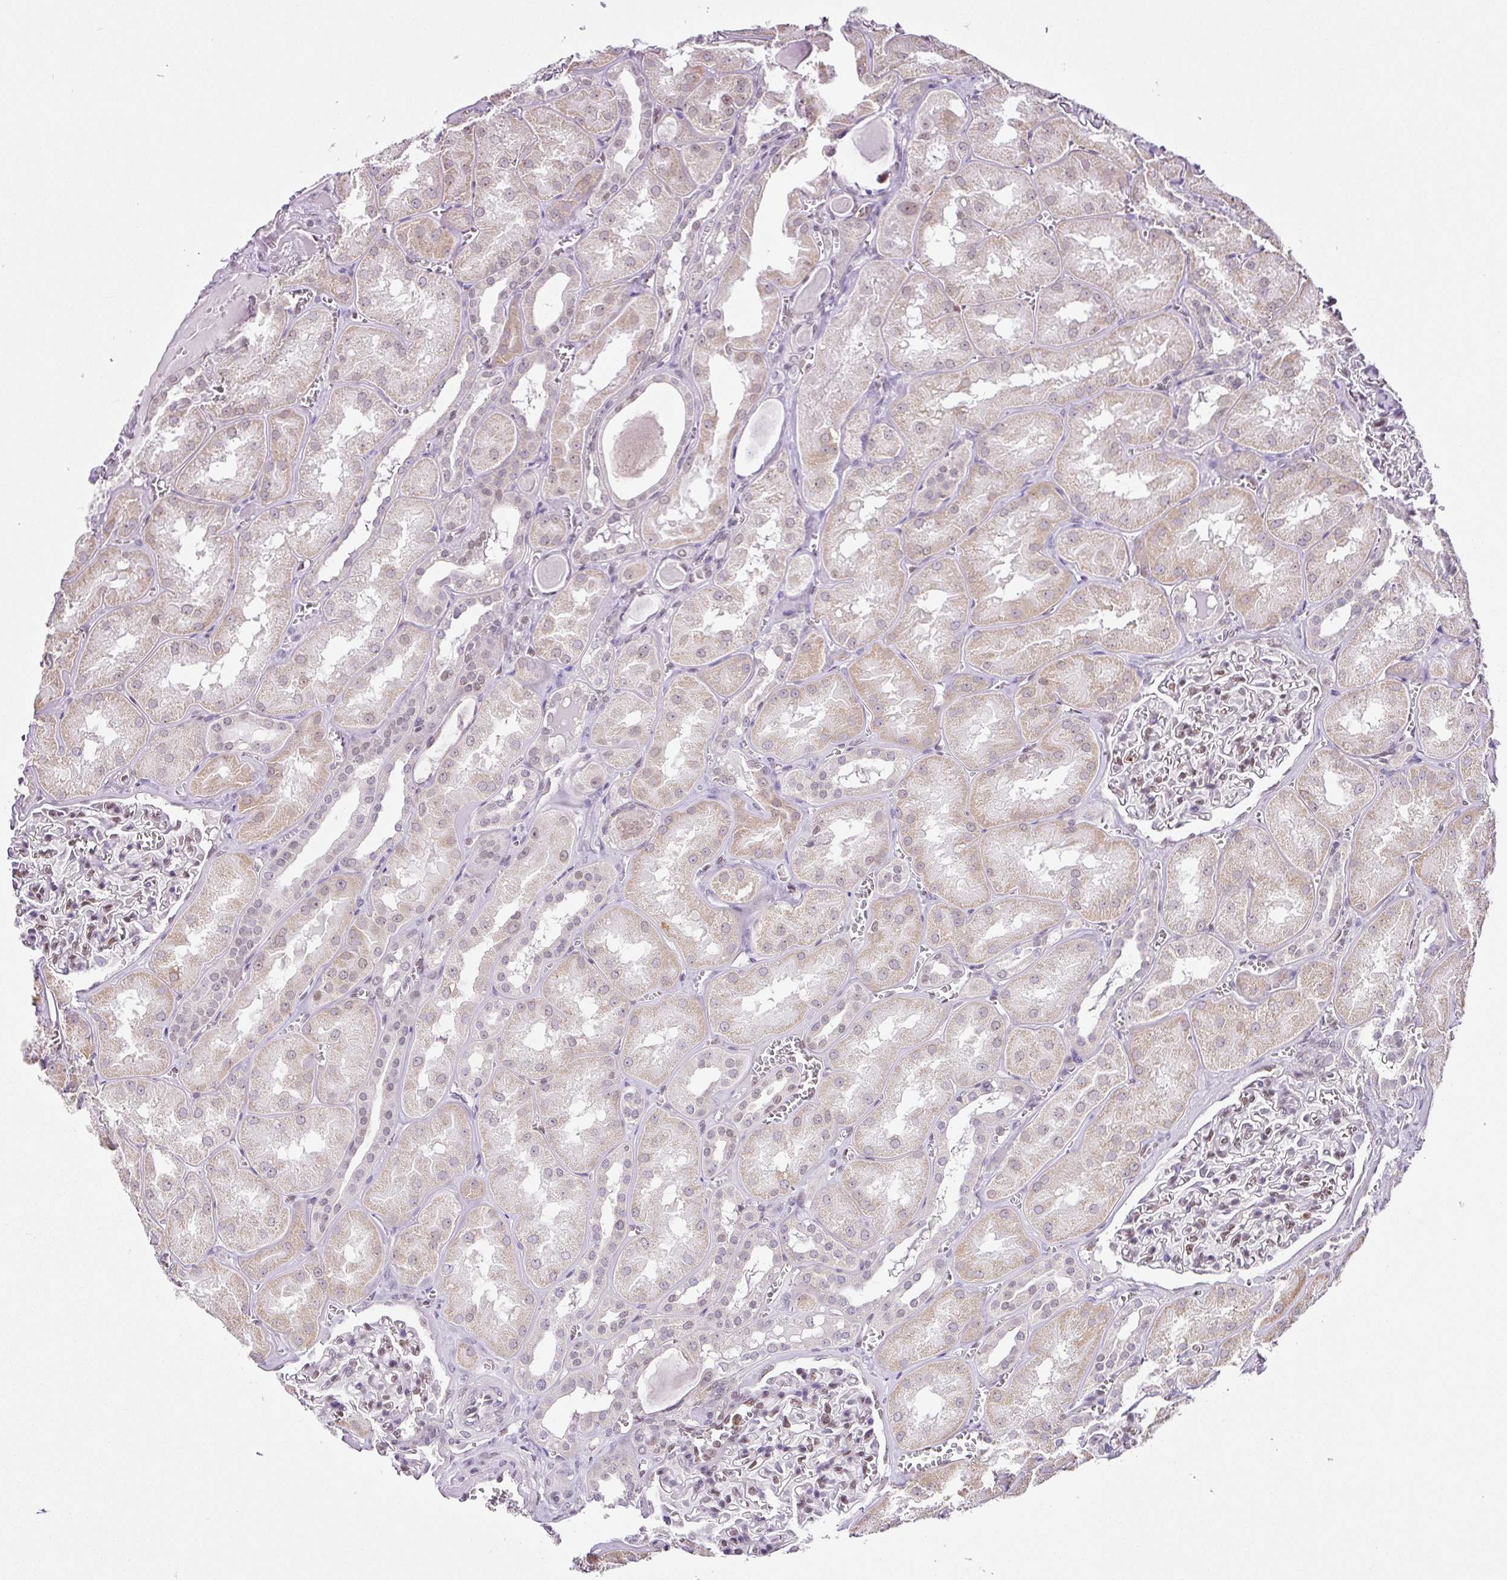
{"staining": {"intensity": "moderate", "quantity": "25%-75%", "location": "nuclear"}, "tissue": "kidney", "cell_type": "Cells in glomeruli", "image_type": "normal", "snomed": [{"axis": "morphology", "description": "Normal tissue, NOS"}, {"axis": "topography", "description": "Kidney"}], "caption": "The histopathology image shows immunohistochemical staining of unremarkable kidney. There is moderate nuclear expression is identified in about 25%-75% of cells in glomeruli. The staining was performed using DAB, with brown indicating positive protein expression. Nuclei are stained blue with hematoxylin.", "gene": "FAM32A", "patient": {"sex": "male", "age": 61}}